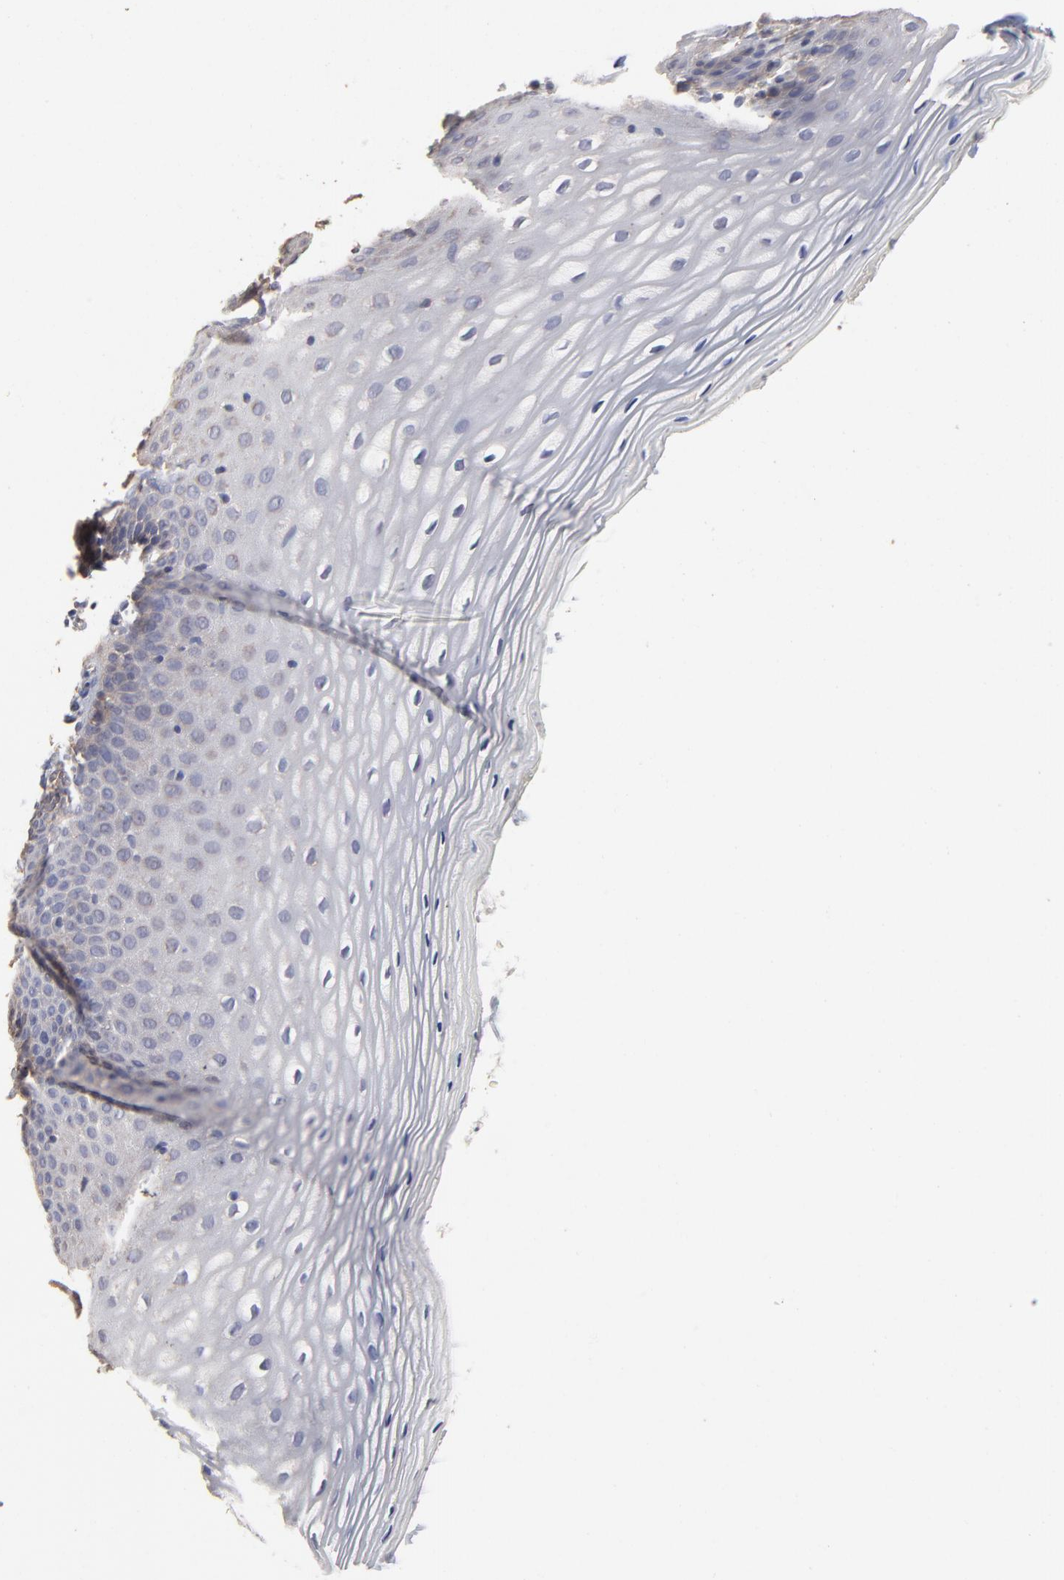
{"staining": {"intensity": "weak", "quantity": "<25%", "location": "cytoplasmic/membranous"}, "tissue": "vagina", "cell_type": "Squamous epithelial cells", "image_type": "normal", "snomed": [{"axis": "morphology", "description": "Normal tissue, NOS"}, {"axis": "topography", "description": "Vagina"}], "caption": "This is an immunohistochemistry image of benign vagina. There is no positivity in squamous epithelial cells.", "gene": "TANGO2", "patient": {"sex": "female", "age": 55}}